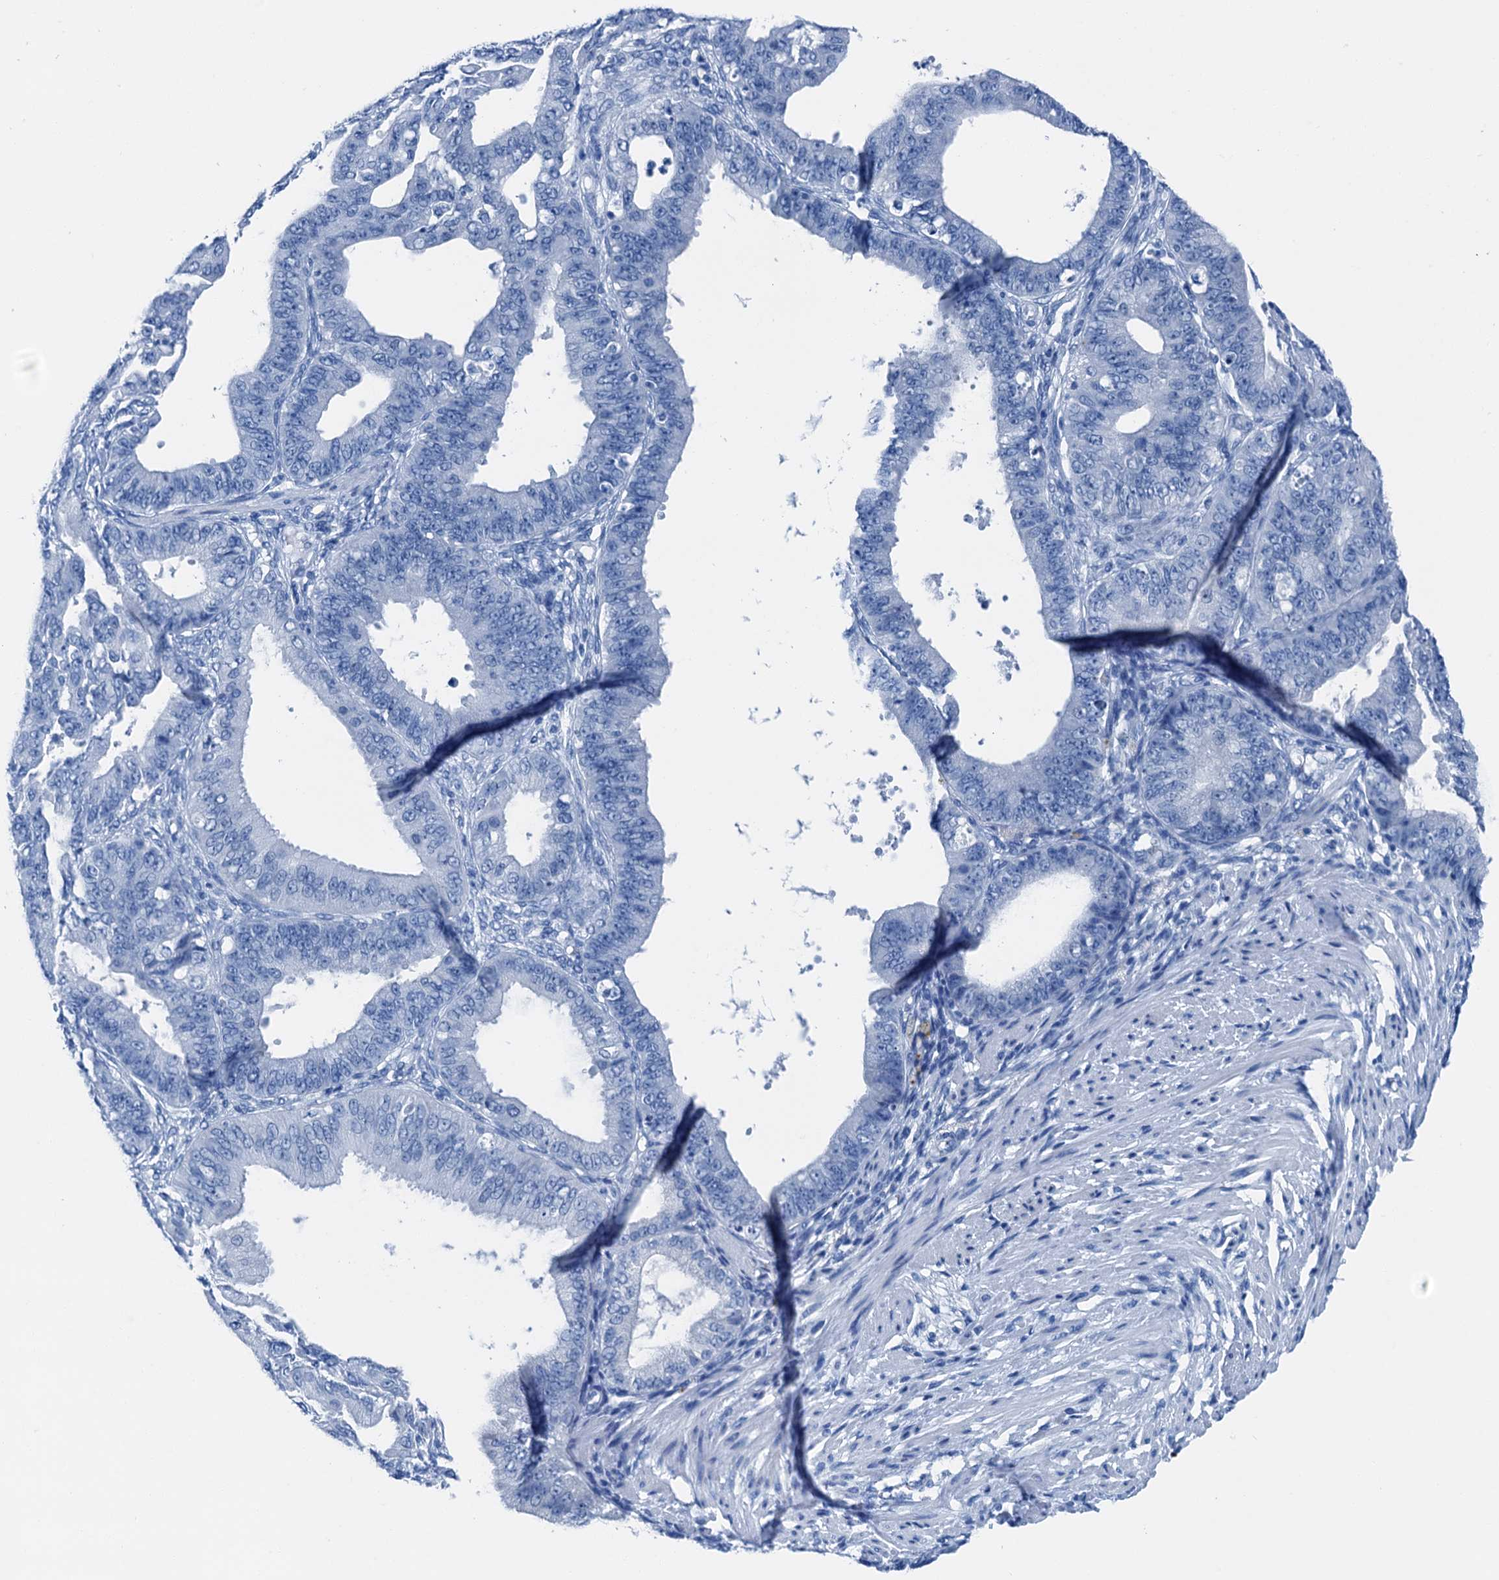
{"staining": {"intensity": "negative", "quantity": "none", "location": "none"}, "tissue": "ovarian cancer", "cell_type": "Tumor cells", "image_type": "cancer", "snomed": [{"axis": "morphology", "description": "Carcinoma, endometroid"}, {"axis": "topography", "description": "Appendix"}, {"axis": "topography", "description": "Ovary"}], "caption": "High power microscopy micrograph of an immunohistochemistry histopathology image of ovarian endometroid carcinoma, revealing no significant positivity in tumor cells.", "gene": "CBLN3", "patient": {"sex": "female", "age": 42}}